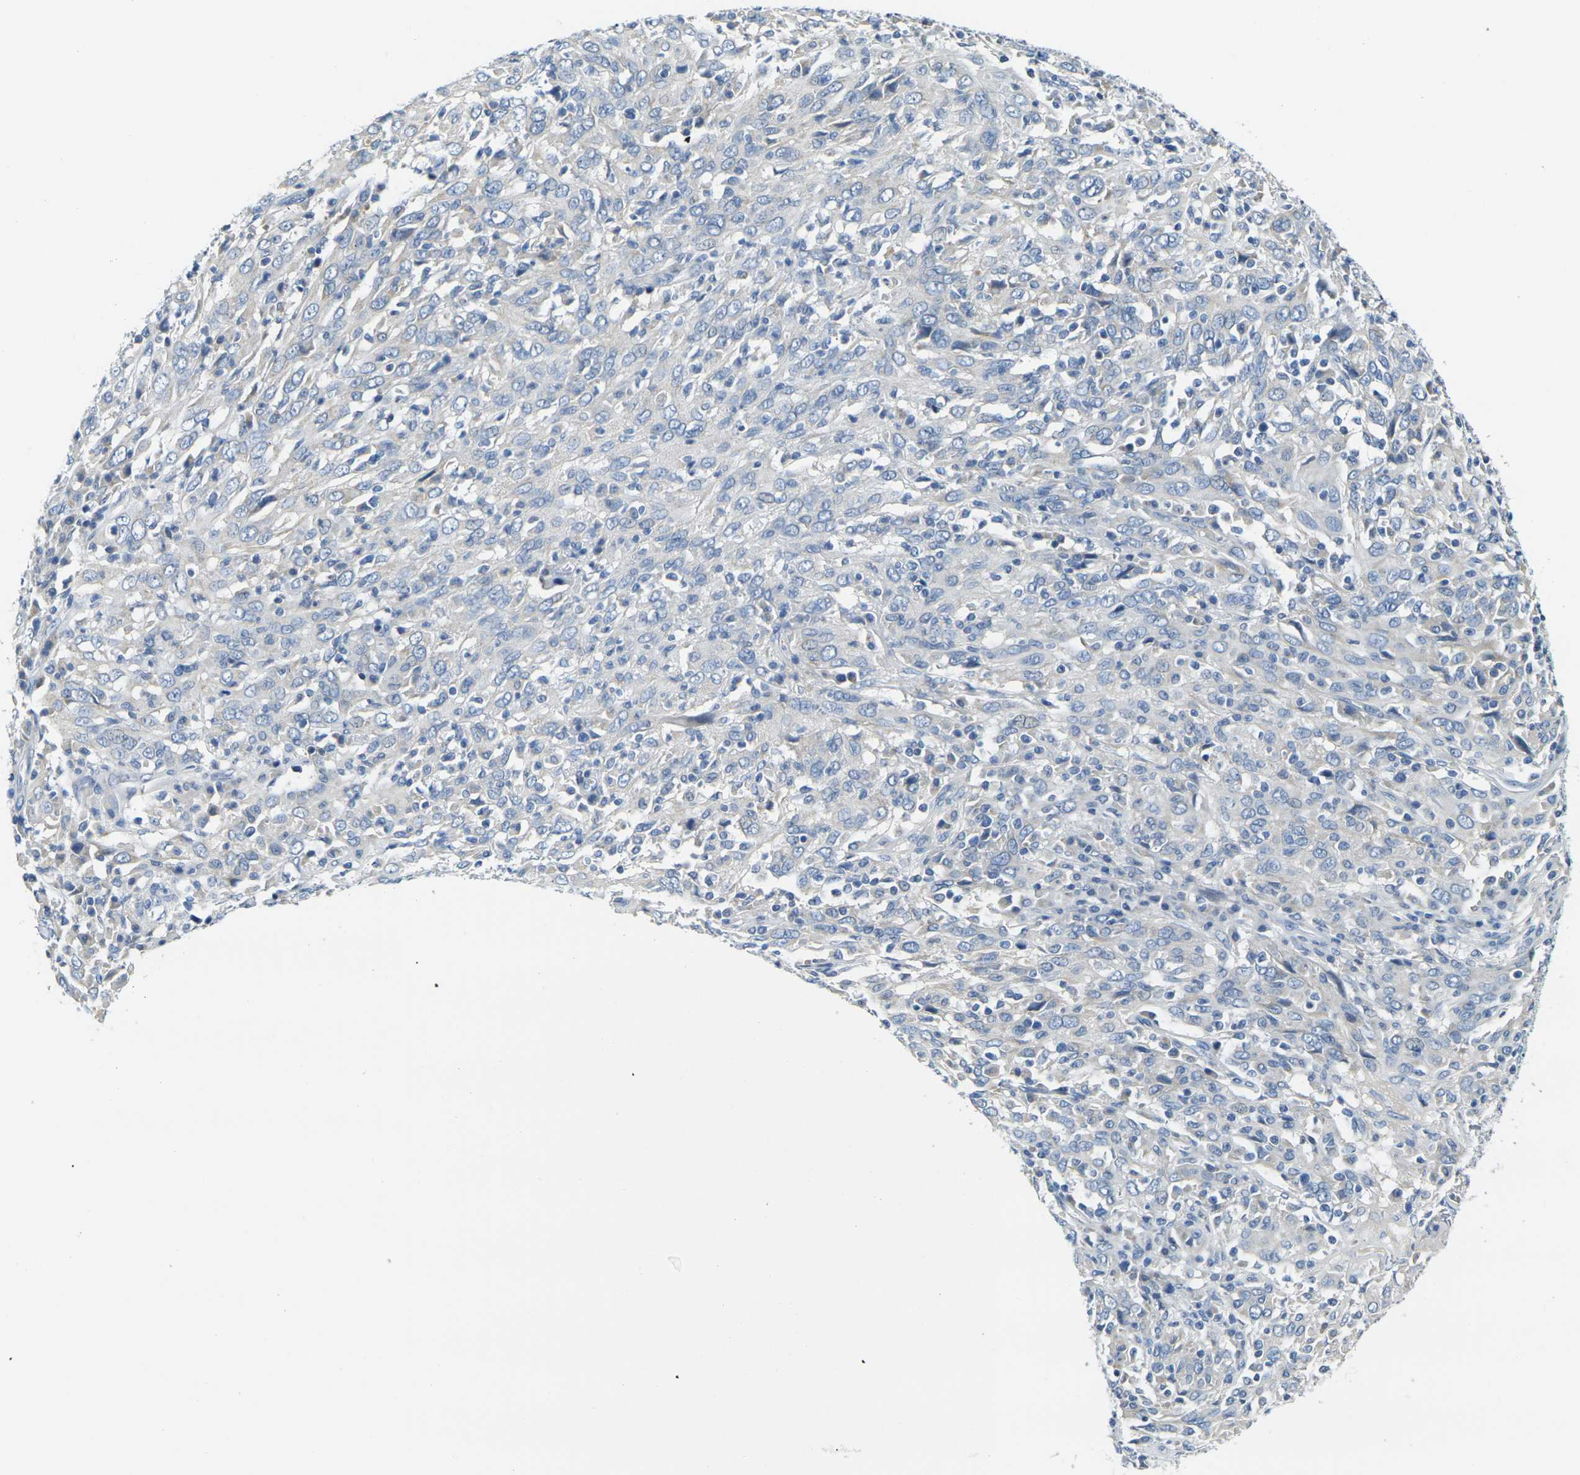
{"staining": {"intensity": "negative", "quantity": "none", "location": "none"}, "tissue": "cervical cancer", "cell_type": "Tumor cells", "image_type": "cancer", "snomed": [{"axis": "morphology", "description": "Squamous cell carcinoma, NOS"}, {"axis": "topography", "description": "Cervix"}], "caption": "This is an IHC micrograph of cervical cancer. There is no positivity in tumor cells.", "gene": "SHISAL2B", "patient": {"sex": "female", "age": 46}}